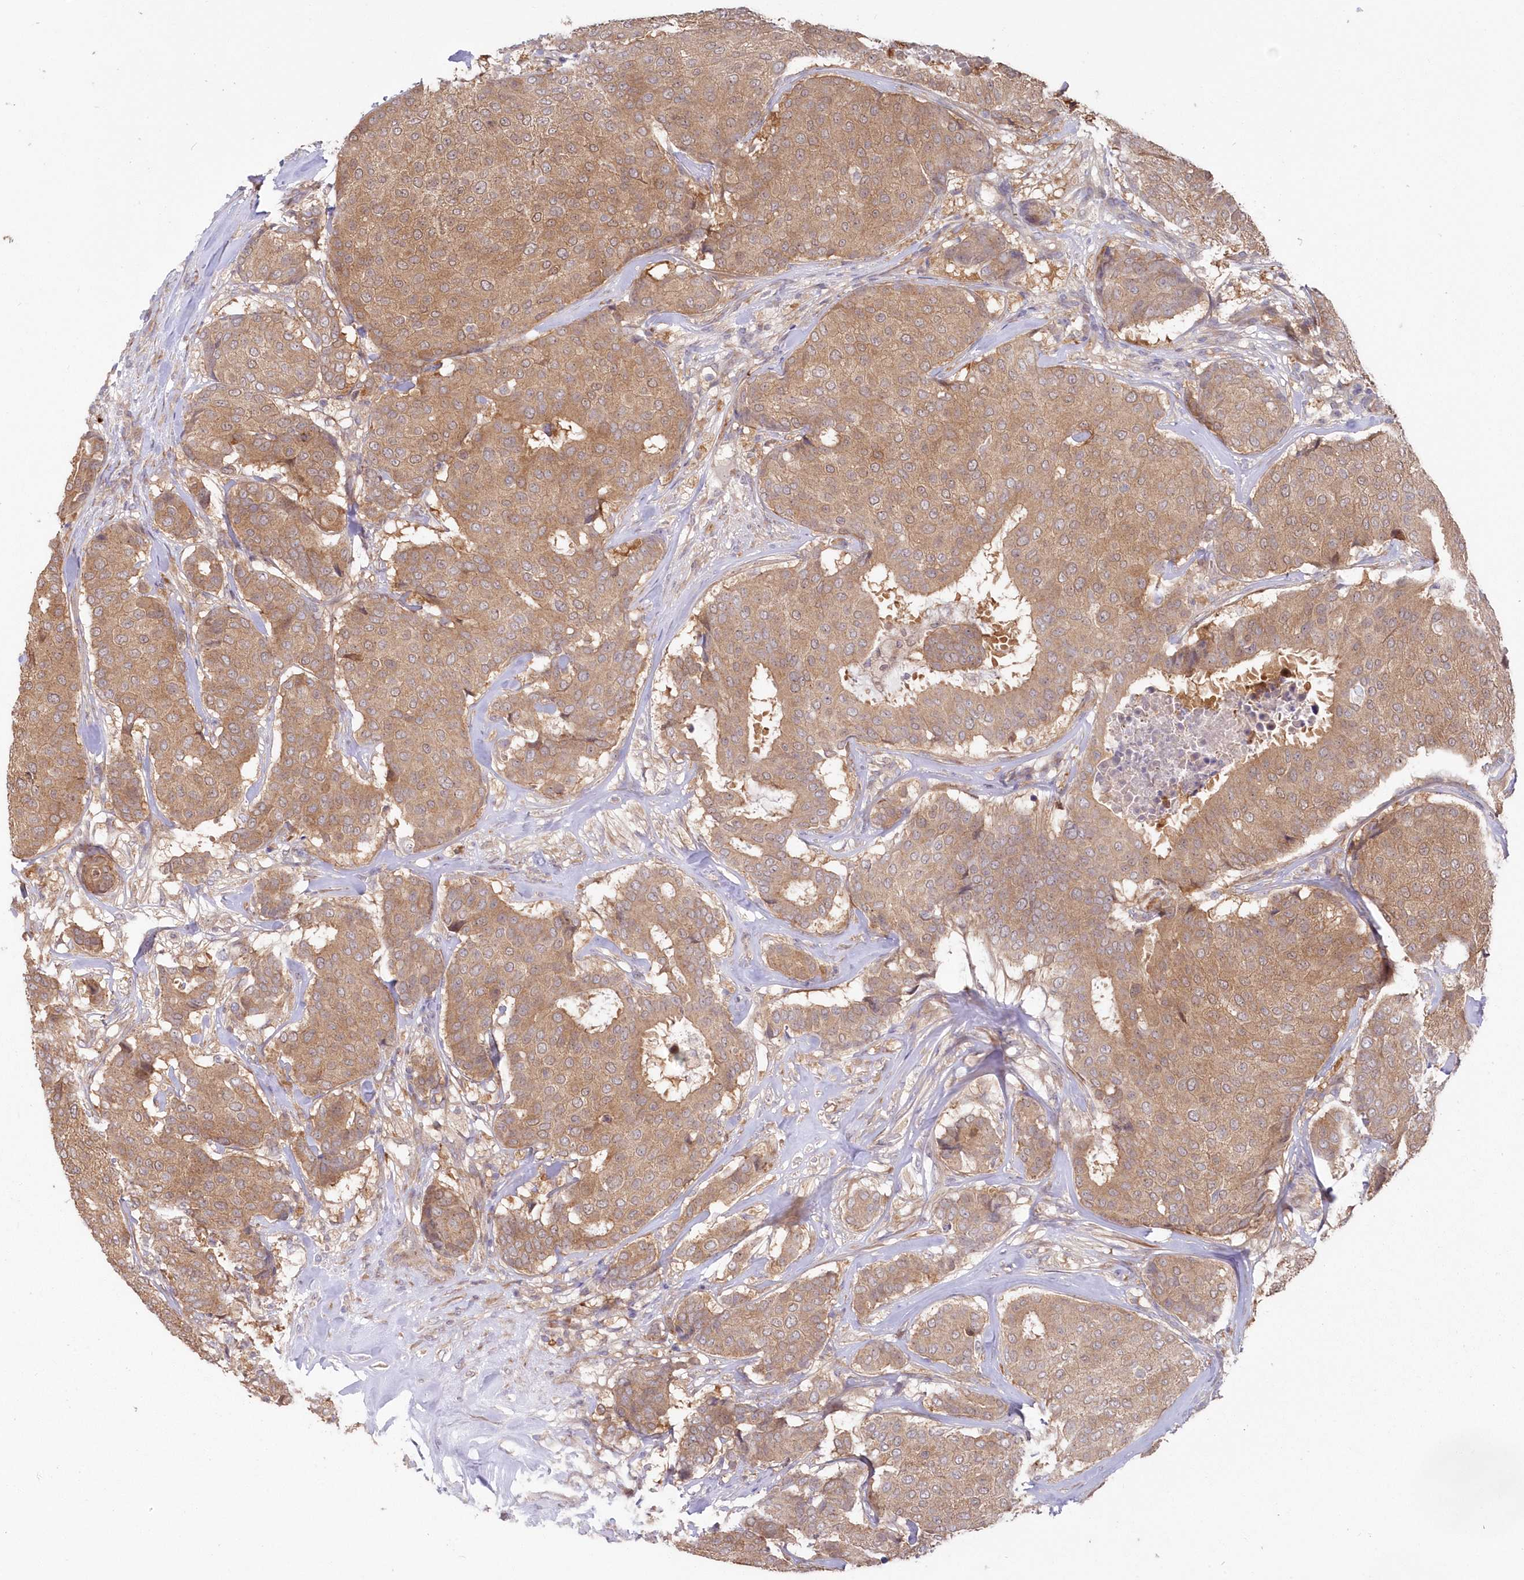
{"staining": {"intensity": "moderate", "quantity": ">75%", "location": "cytoplasmic/membranous"}, "tissue": "breast cancer", "cell_type": "Tumor cells", "image_type": "cancer", "snomed": [{"axis": "morphology", "description": "Duct carcinoma"}, {"axis": "topography", "description": "Breast"}], "caption": "Moderate cytoplasmic/membranous protein positivity is present in about >75% of tumor cells in breast infiltrating ductal carcinoma.", "gene": "TBCA", "patient": {"sex": "female", "age": 75}}